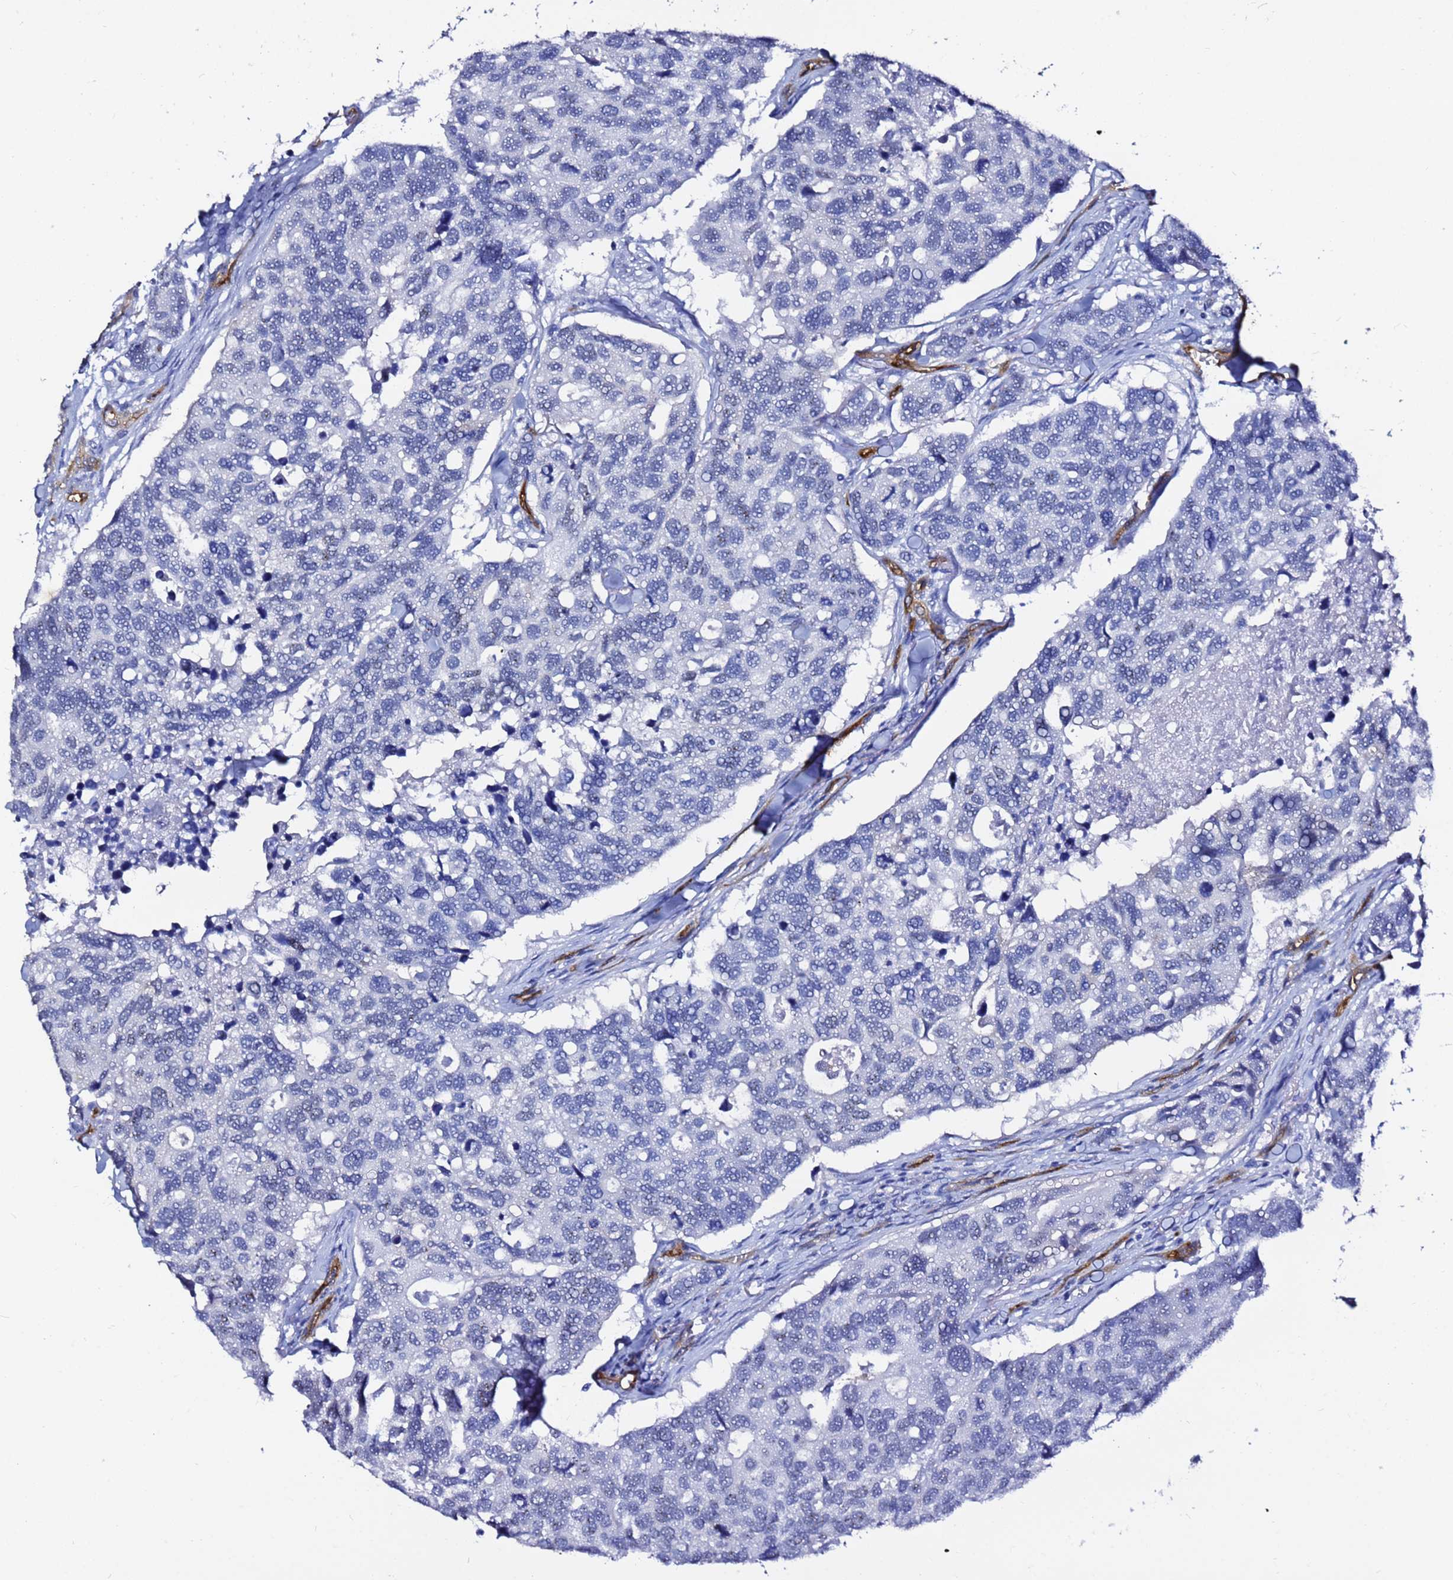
{"staining": {"intensity": "negative", "quantity": "none", "location": "none"}, "tissue": "breast cancer", "cell_type": "Tumor cells", "image_type": "cancer", "snomed": [{"axis": "morphology", "description": "Duct carcinoma"}, {"axis": "topography", "description": "Breast"}], "caption": "The micrograph exhibits no staining of tumor cells in breast cancer (invasive ductal carcinoma). (Stains: DAB IHC with hematoxylin counter stain, Microscopy: brightfield microscopy at high magnification).", "gene": "DEFB104A", "patient": {"sex": "female", "age": 83}}